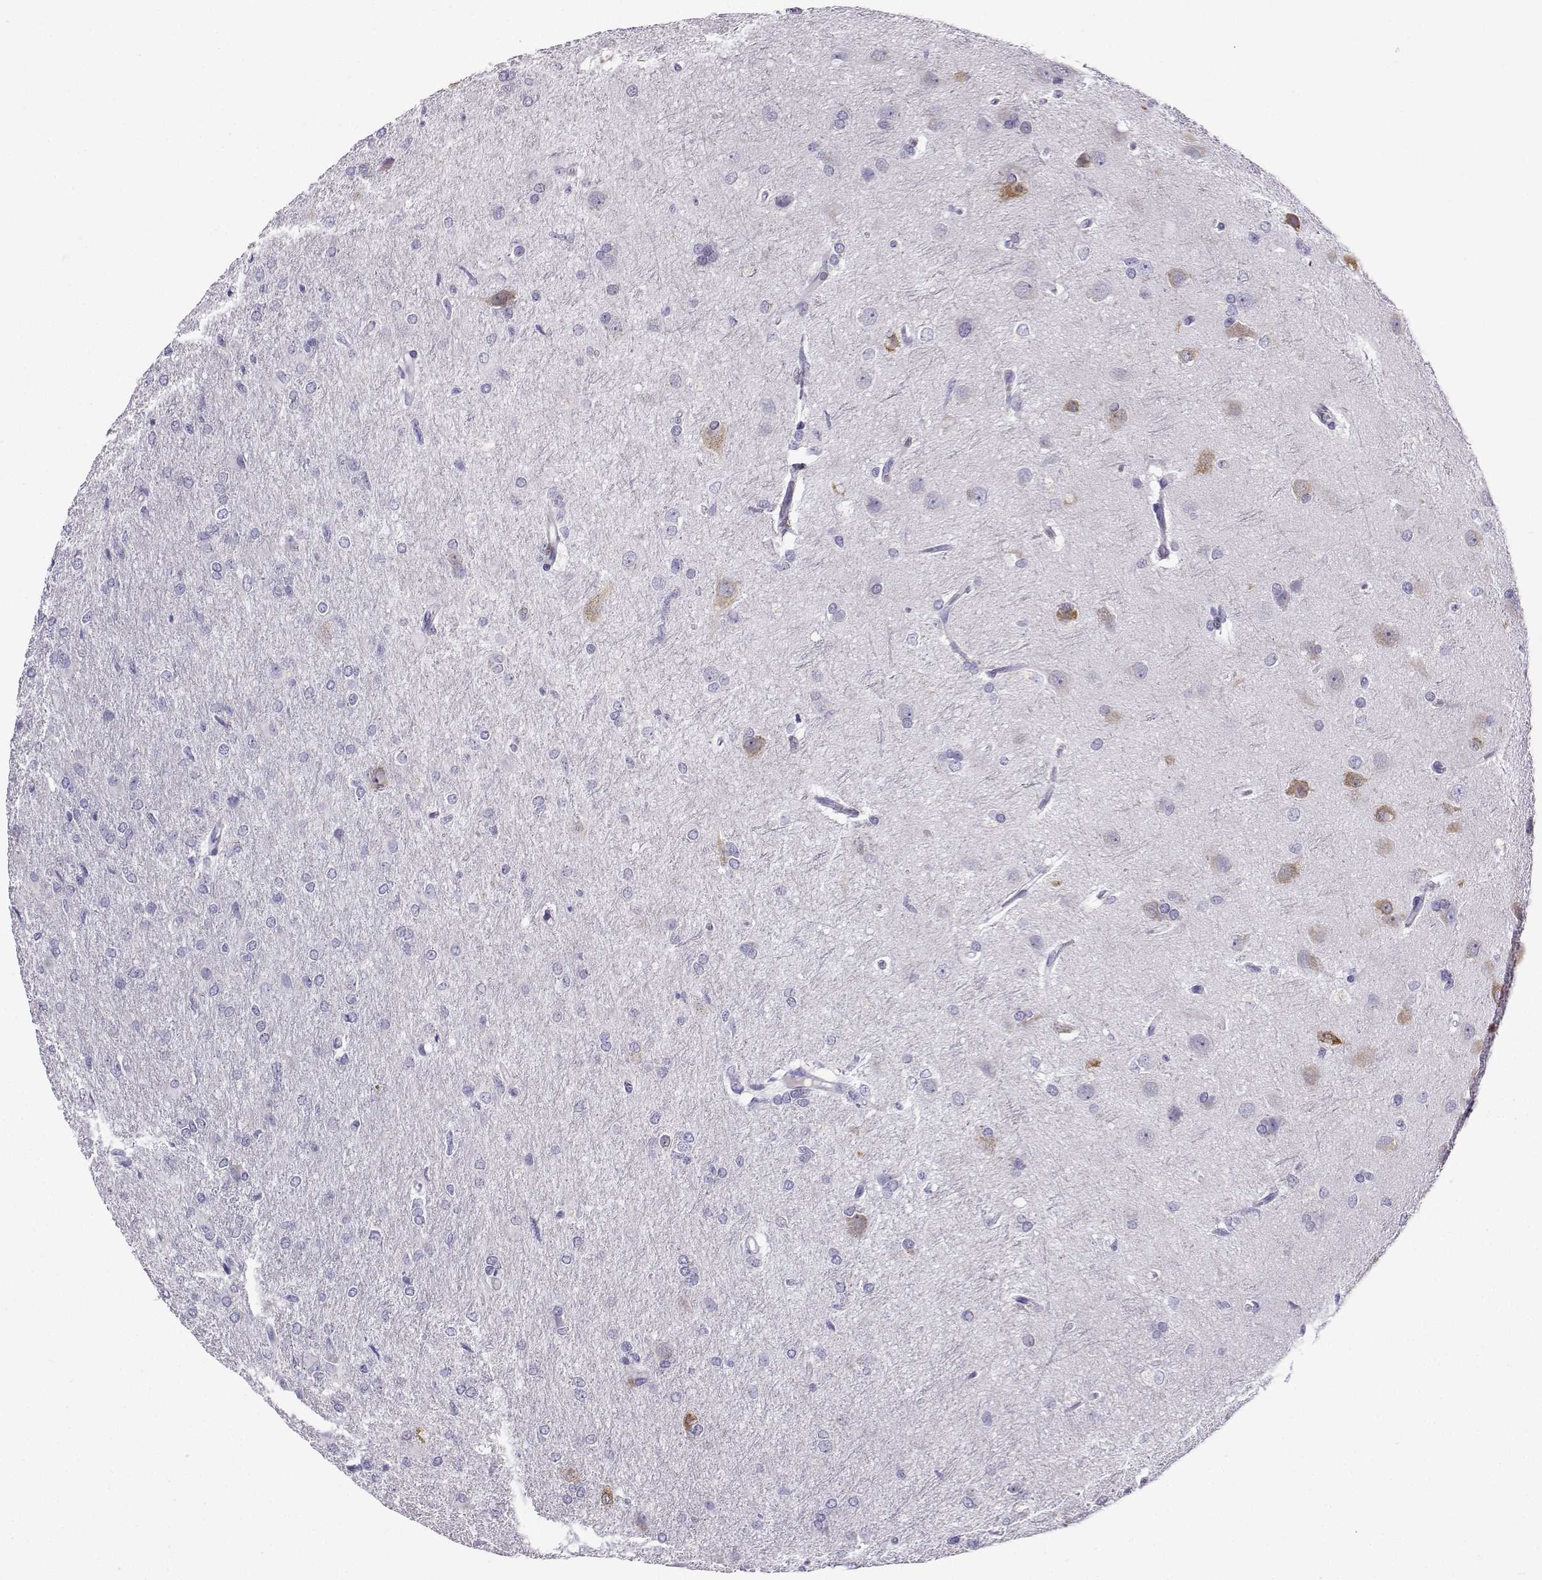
{"staining": {"intensity": "negative", "quantity": "none", "location": "none"}, "tissue": "glioma", "cell_type": "Tumor cells", "image_type": "cancer", "snomed": [{"axis": "morphology", "description": "Glioma, malignant, High grade"}, {"axis": "topography", "description": "Brain"}], "caption": "Immunohistochemistry micrograph of glioma stained for a protein (brown), which reveals no positivity in tumor cells.", "gene": "FBXO24", "patient": {"sex": "male", "age": 68}}